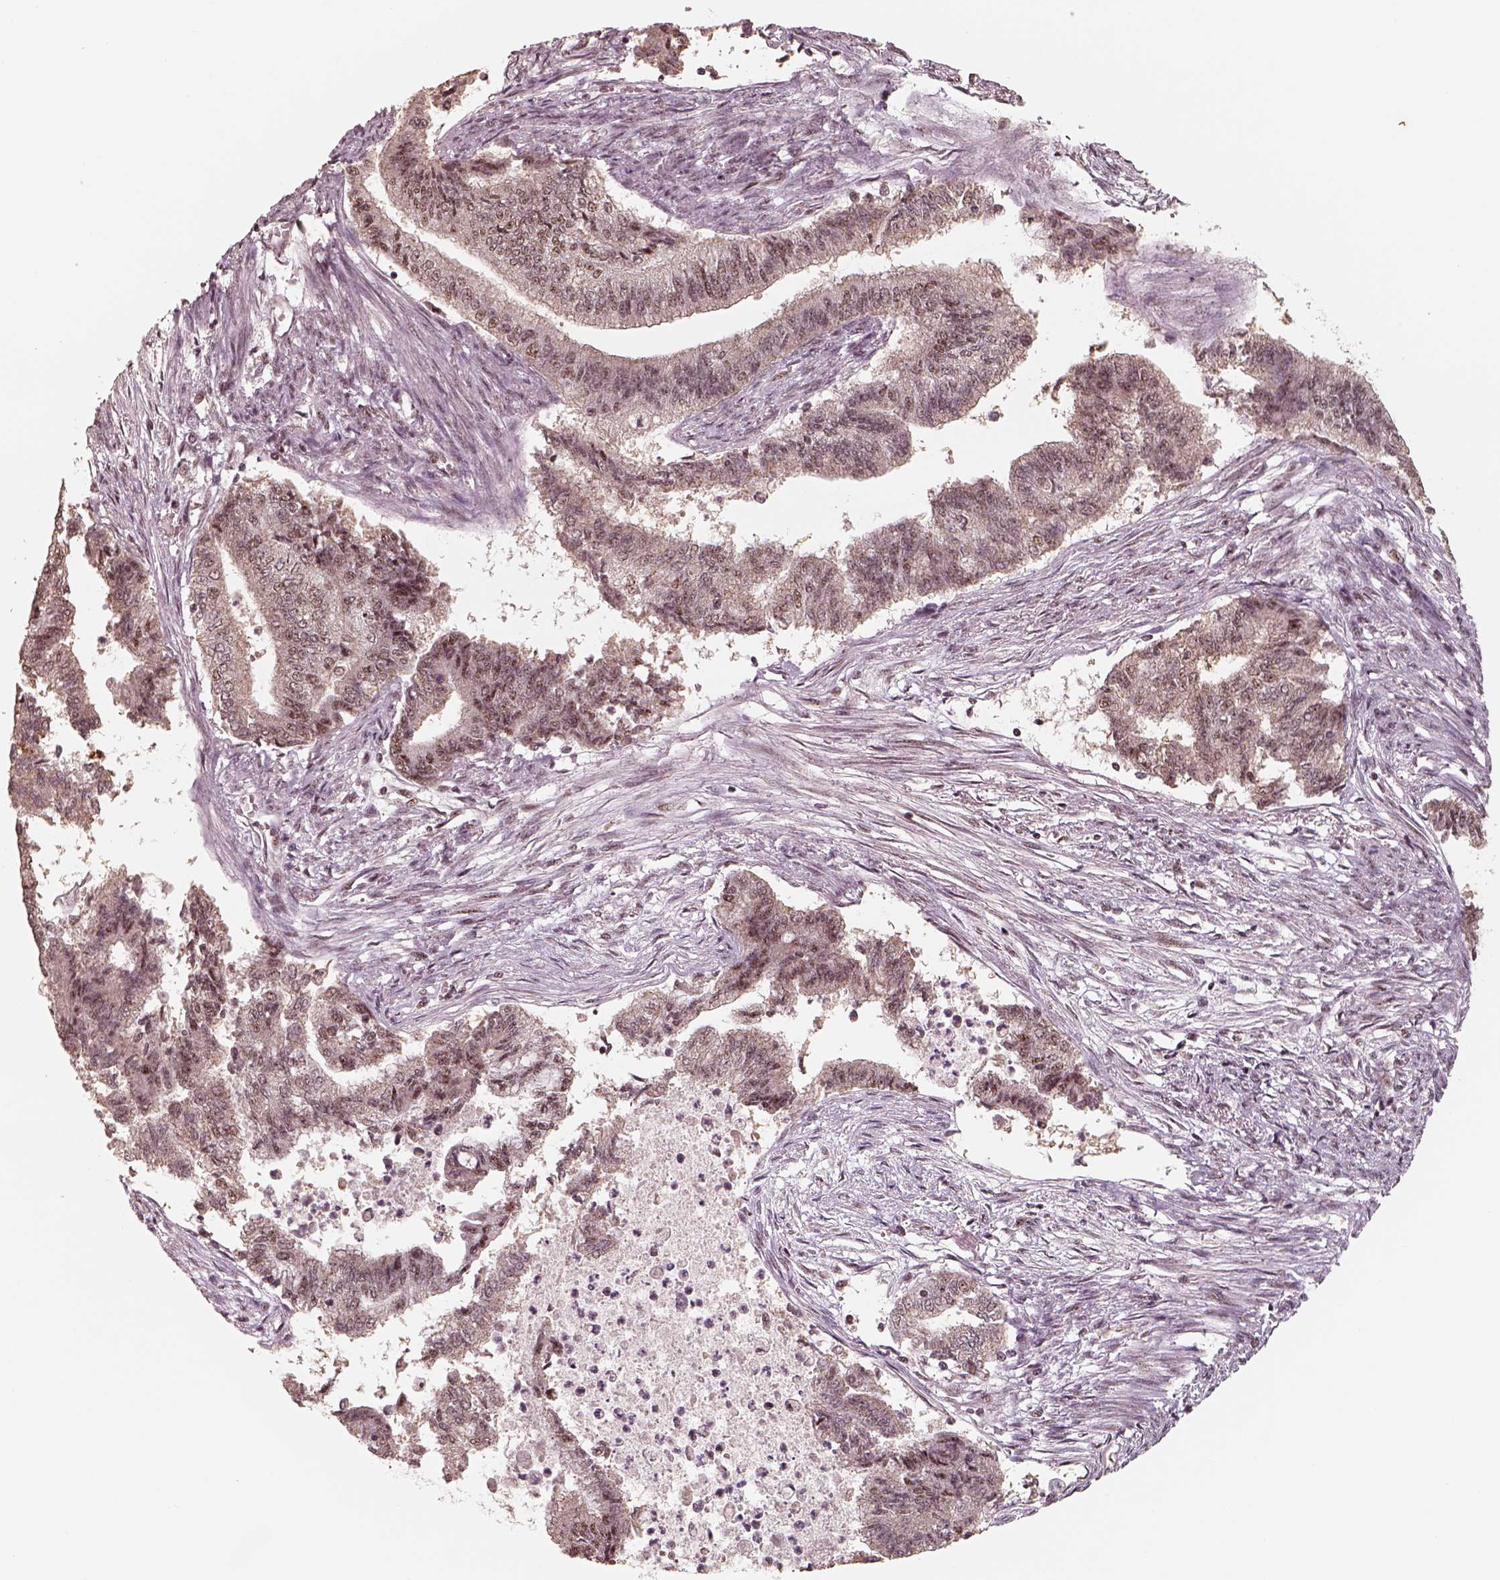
{"staining": {"intensity": "moderate", "quantity": ">75%", "location": "nuclear"}, "tissue": "endometrial cancer", "cell_type": "Tumor cells", "image_type": "cancer", "snomed": [{"axis": "morphology", "description": "Adenocarcinoma, NOS"}, {"axis": "topography", "description": "Endometrium"}], "caption": "A brown stain highlights moderate nuclear staining of a protein in human endometrial cancer (adenocarcinoma) tumor cells.", "gene": "ATXN7L3", "patient": {"sex": "female", "age": 65}}